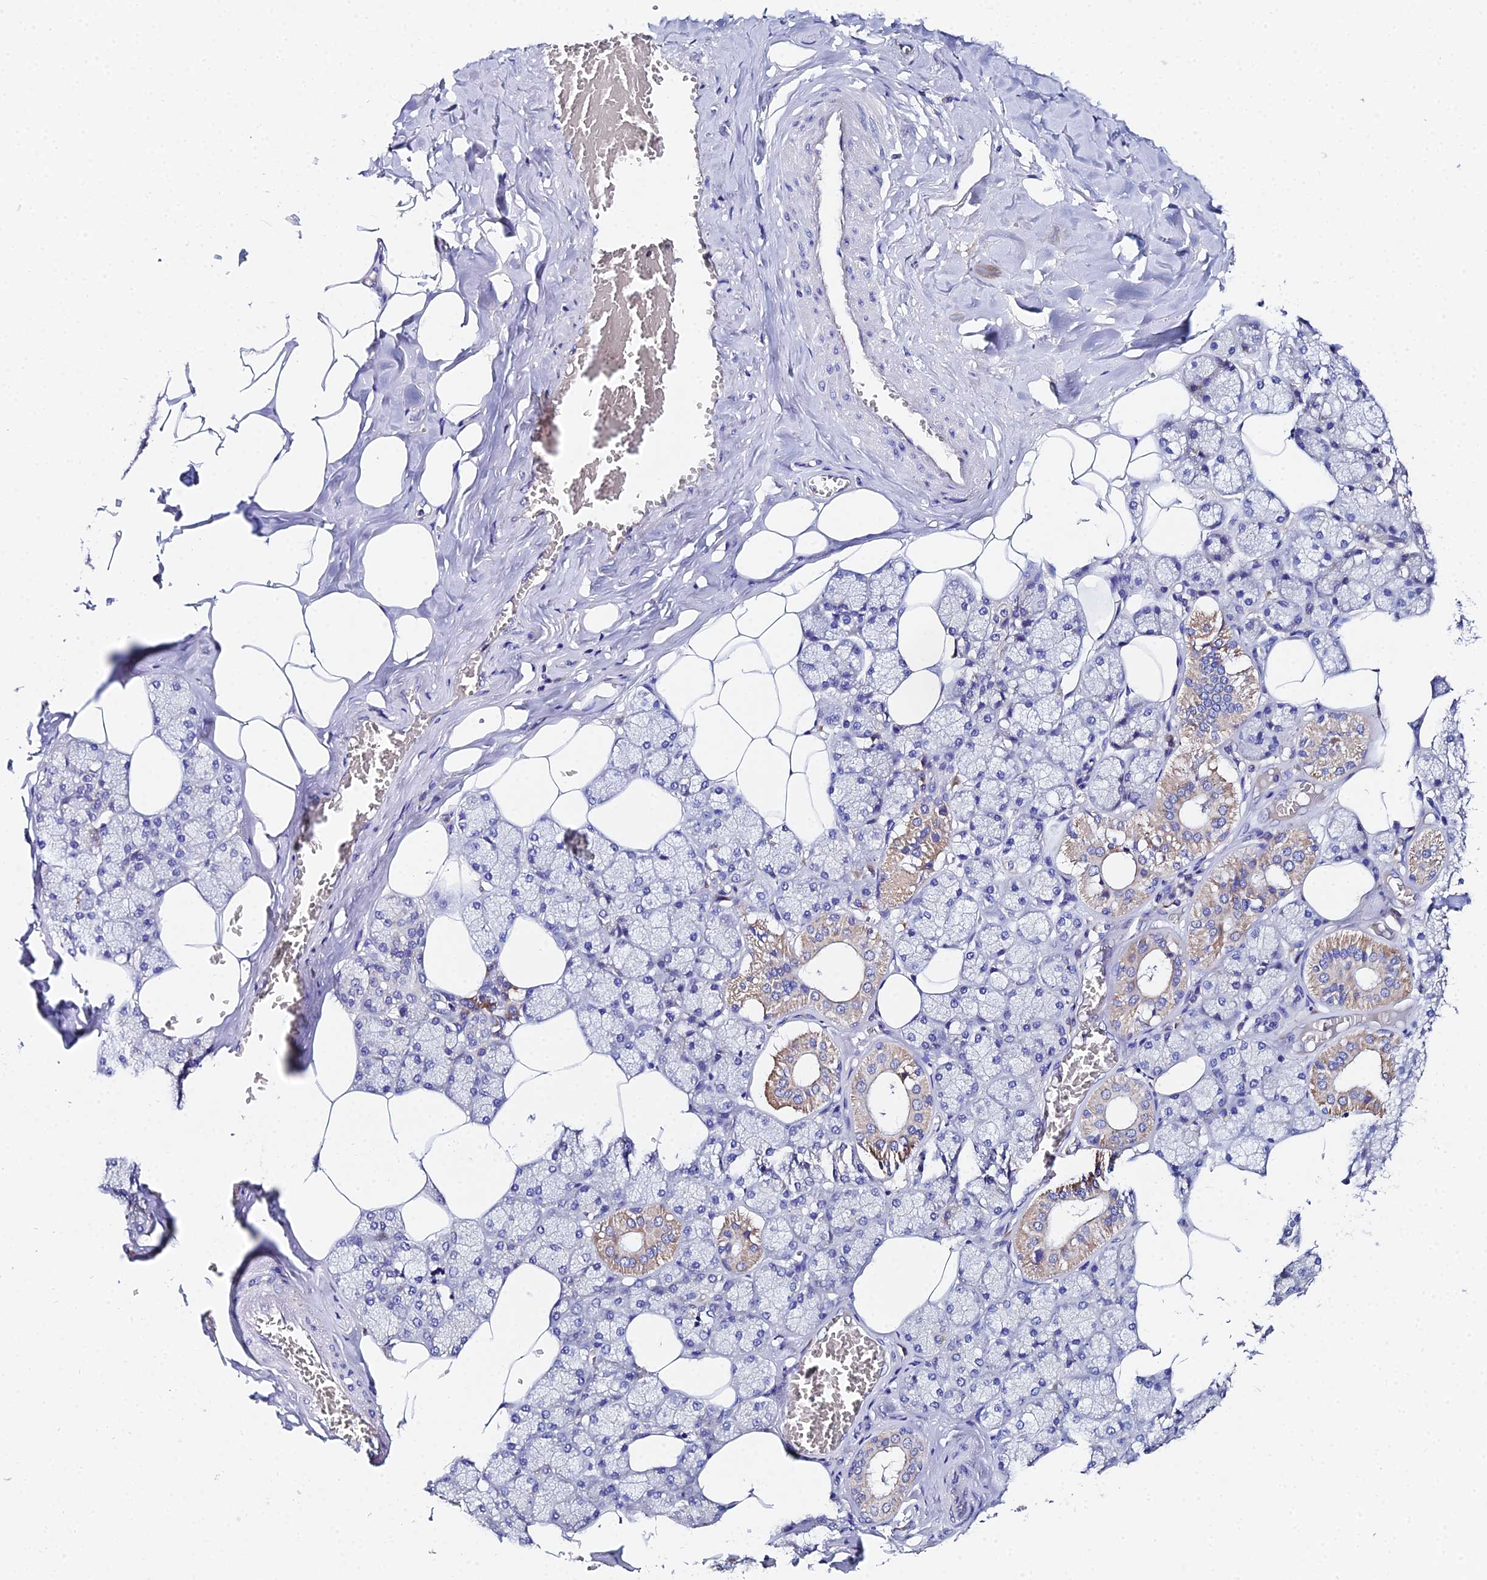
{"staining": {"intensity": "moderate", "quantity": "<25%", "location": "cytoplasmic/membranous"}, "tissue": "salivary gland", "cell_type": "Glandular cells", "image_type": "normal", "snomed": [{"axis": "morphology", "description": "Normal tissue, NOS"}, {"axis": "topography", "description": "Salivary gland"}], "caption": "A low amount of moderate cytoplasmic/membranous positivity is seen in approximately <25% of glandular cells in normal salivary gland. The staining was performed using DAB (3,3'-diaminobenzidine), with brown indicating positive protein expression. Nuclei are stained blue with hematoxylin.", "gene": "UBE2L3", "patient": {"sex": "male", "age": 62}}